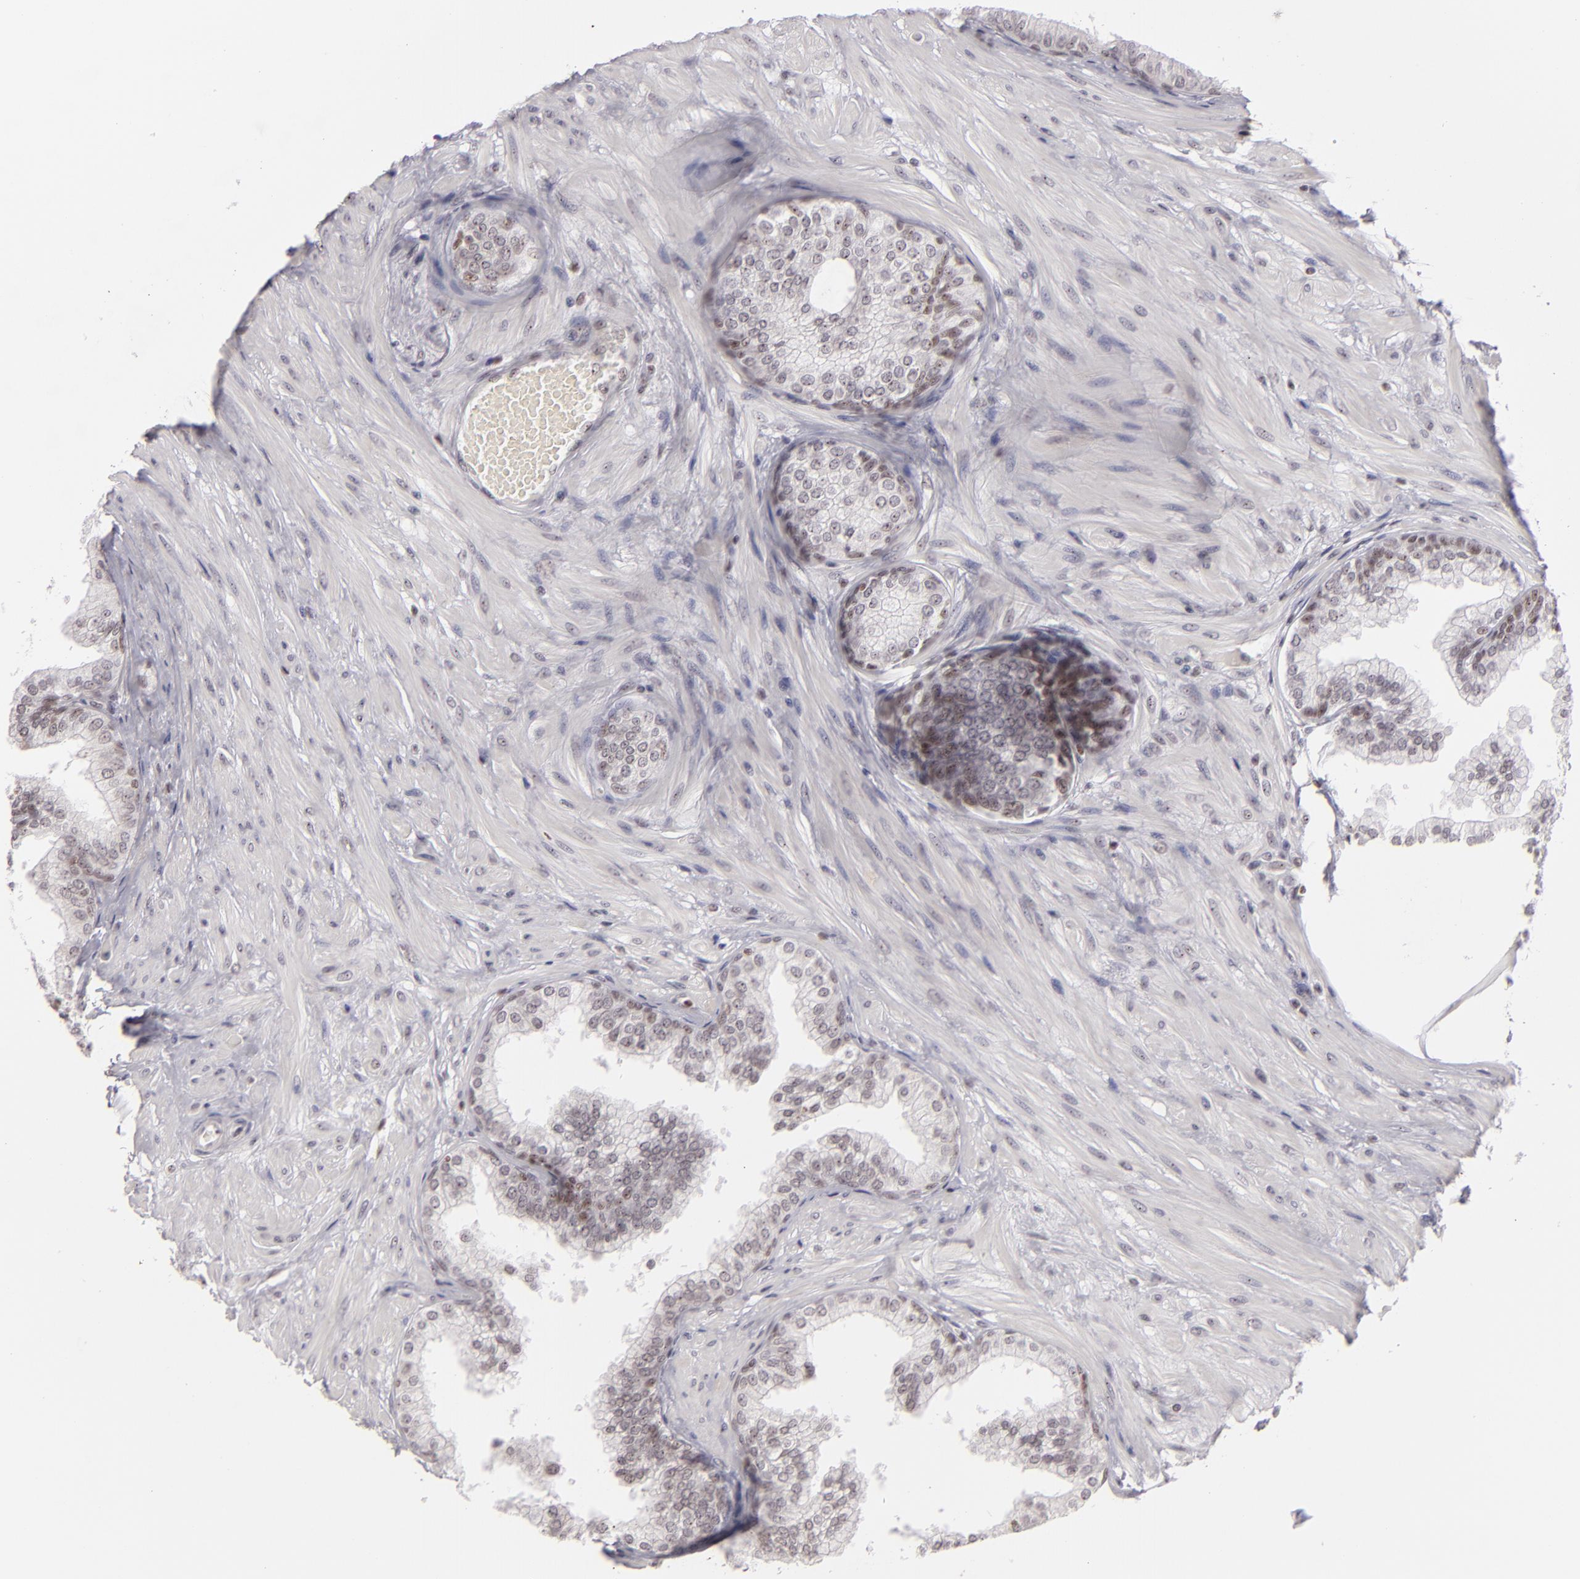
{"staining": {"intensity": "weak", "quantity": ">75%", "location": "nuclear"}, "tissue": "prostate", "cell_type": "Glandular cells", "image_type": "normal", "snomed": [{"axis": "morphology", "description": "Normal tissue, NOS"}, {"axis": "topography", "description": "Prostate"}], "caption": "Protein staining of benign prostate exhibits weak nuclear expression in approximately >75% of glandular cells. (IHC, brightfield microscopy, high magnification).", "gene": "DAXX", "patient": {"sex": "male", "age": 60}}